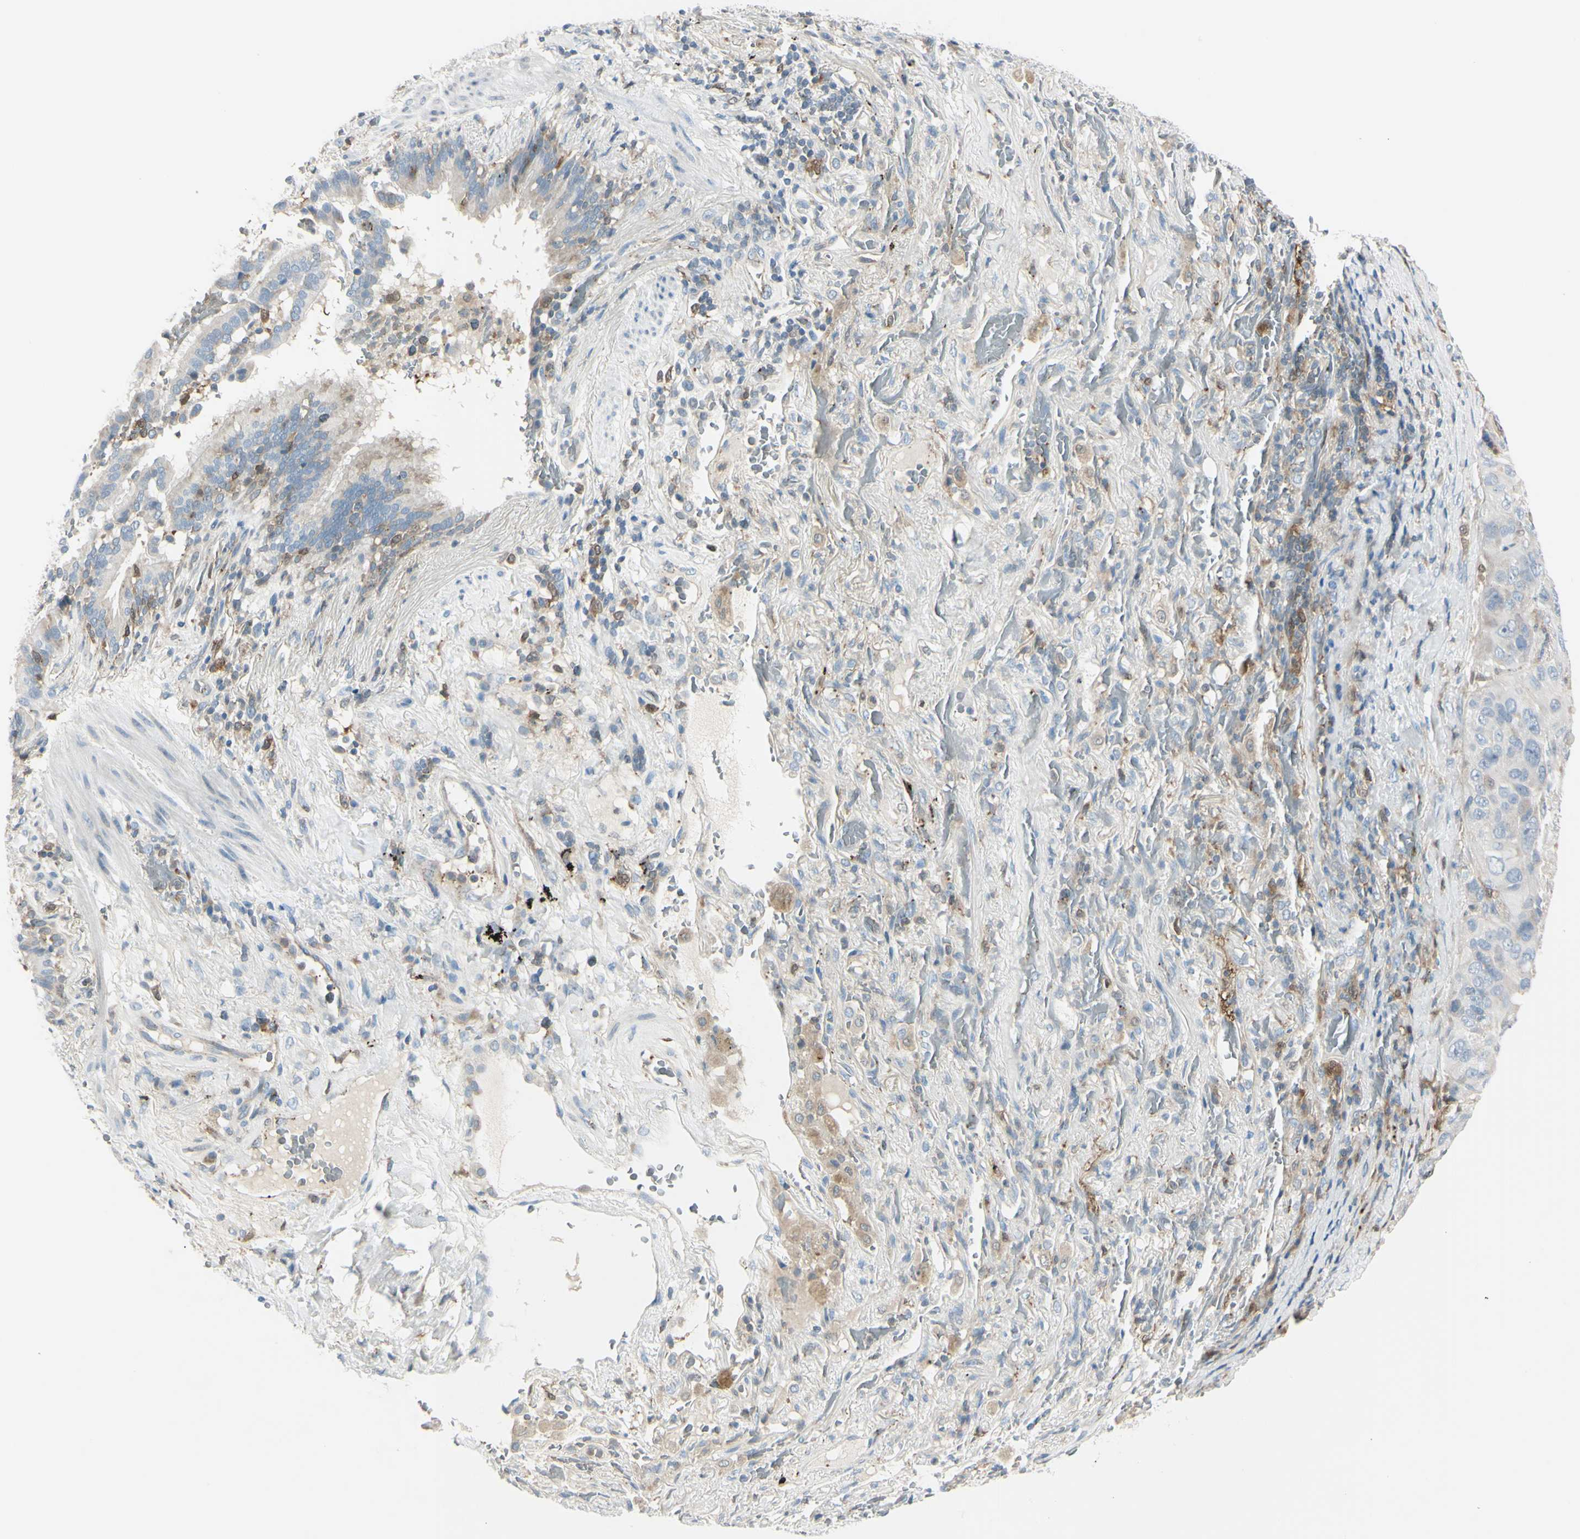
{"staining": {"intensity": "weak", "quantity": ">75%", "location": "cytoplasmic/membranous"}, "tissue": "lung cancer", "cell_type": "Tumor cells", "image_type": "cancer", "snomed": [{"axis": "morphology", "description": "Squamous cell carcinoma, NOS"}, {"axis": "topography", "description": "Lung"}], "caption": "Human lung cancer (squamous cell carcinoma) stained with a protein marker reveals weak staining in tumor cells.", "gene": "CYRIB", "patient": {"sex": "male", "age": 57}}